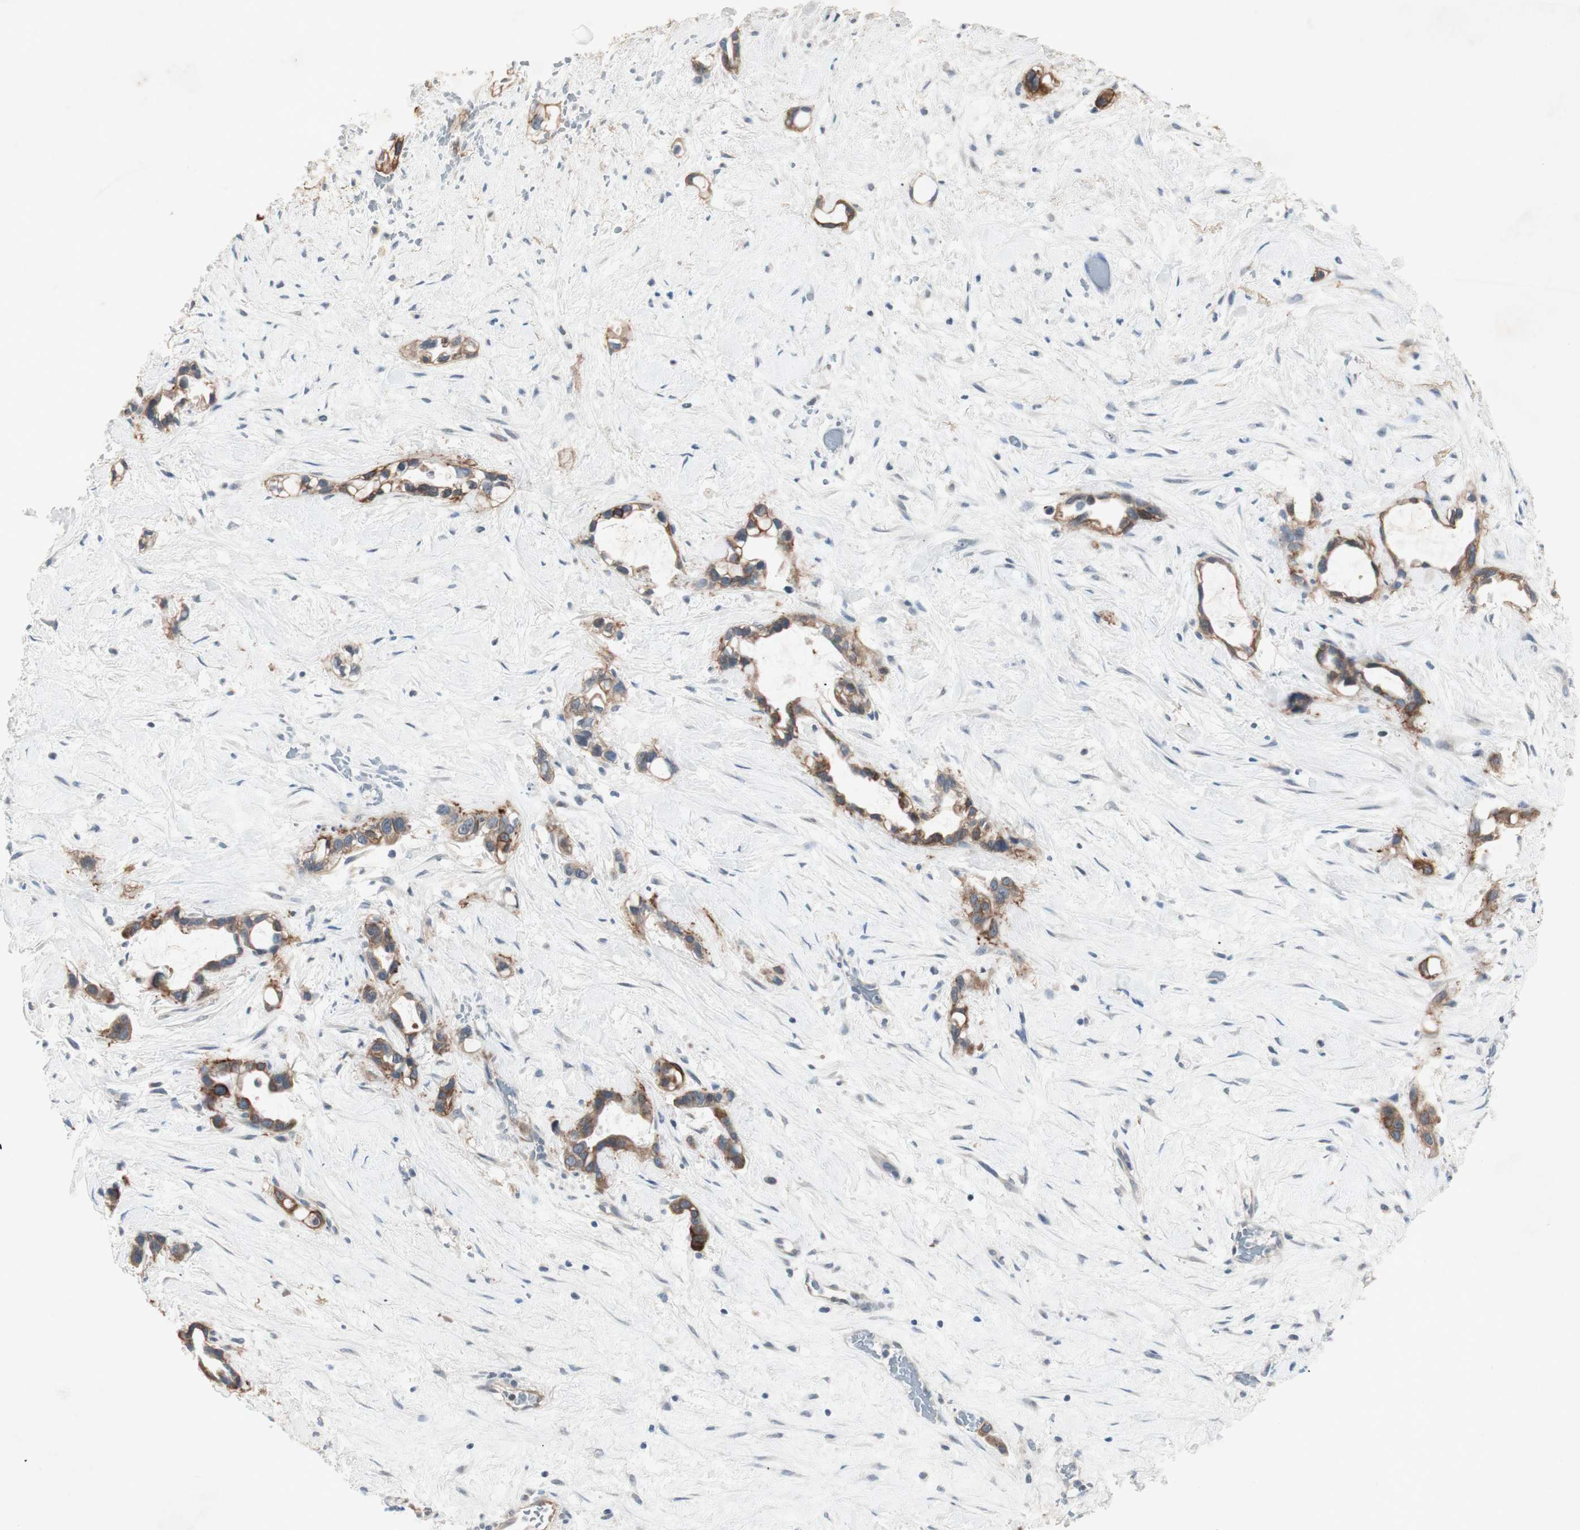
{"staining": {"intensity": "strong", "quantity": "25%-75%", "location": "cytoplasmic/membranous"}, "tissue": "liver cancer", "cell_type": "Tumor cells", "image_type": "cancer", "snomed": [{"axis": "morphology", "description": "Cholangiocarcinoma"}, {"axis": "topography", "description": "Liver"}], "caption": "Immunohistochemical staining of human cholangiocarcinoma (liver) demonstrates high levels of strong cytoplasmic/membranous staining in about 25%-75% of tumor cells.", "gene": "ITGB4", "patient": {"sex": "female", "age": 65}}